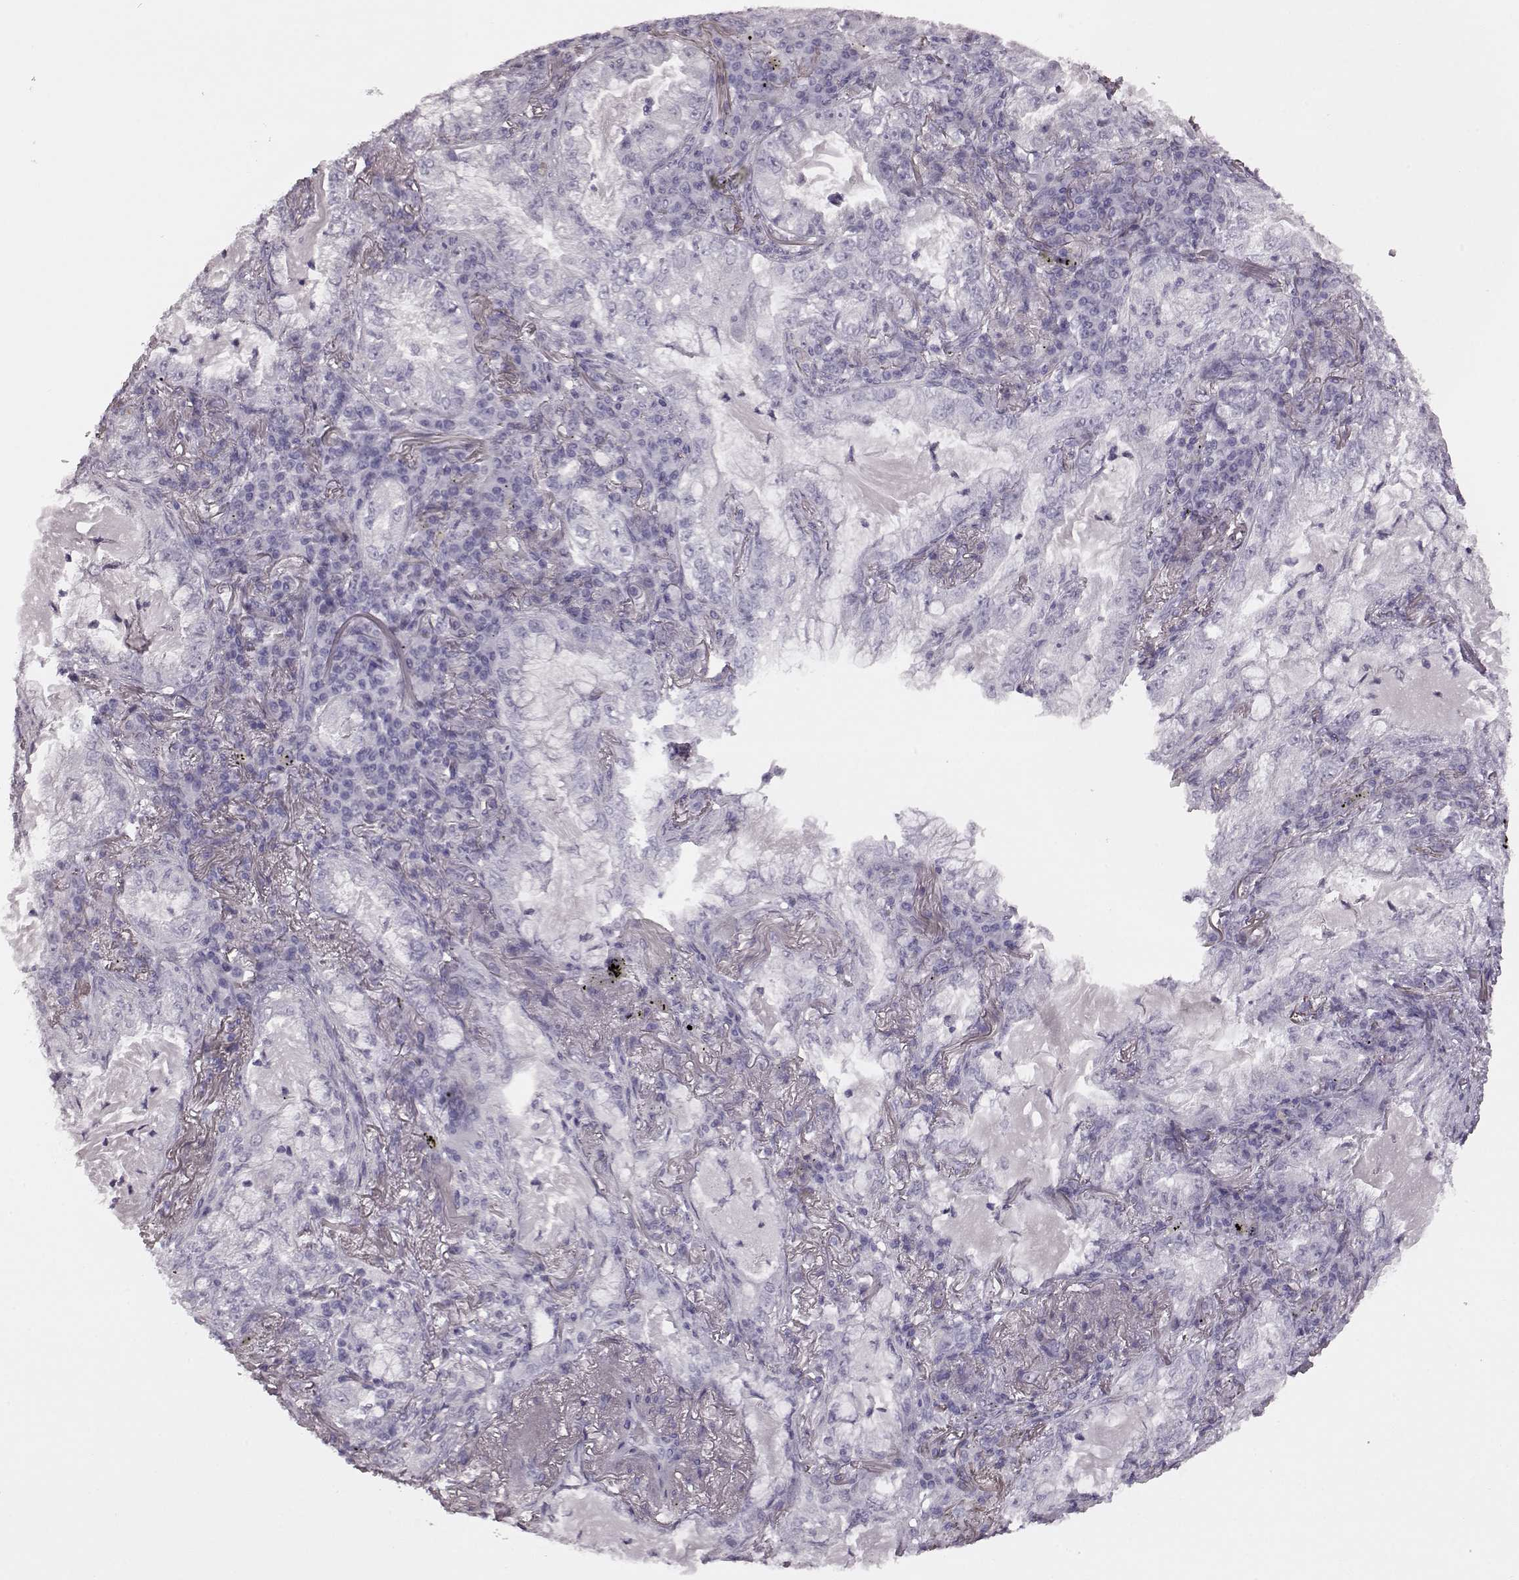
{"staining": {"intensity": "negative", "quantity": "none", "location": "none"}, "tissue": "lung cancer", "cell_type": "Tumor cells", "image_type": "cancer", "snomed": [{"axis": "morphology", "description": "Adenocarcinoma, NOS"}, {"axis": "topography", "description": "Lung"}], "caption": "A high-resolution image shows immunohistochemistry staining of lung cancer (adenocarcinoma), which shows no significant staining in tumor cells.", "gene": "CRYBA2", "patient": {"sex": "female", "age": 73}}